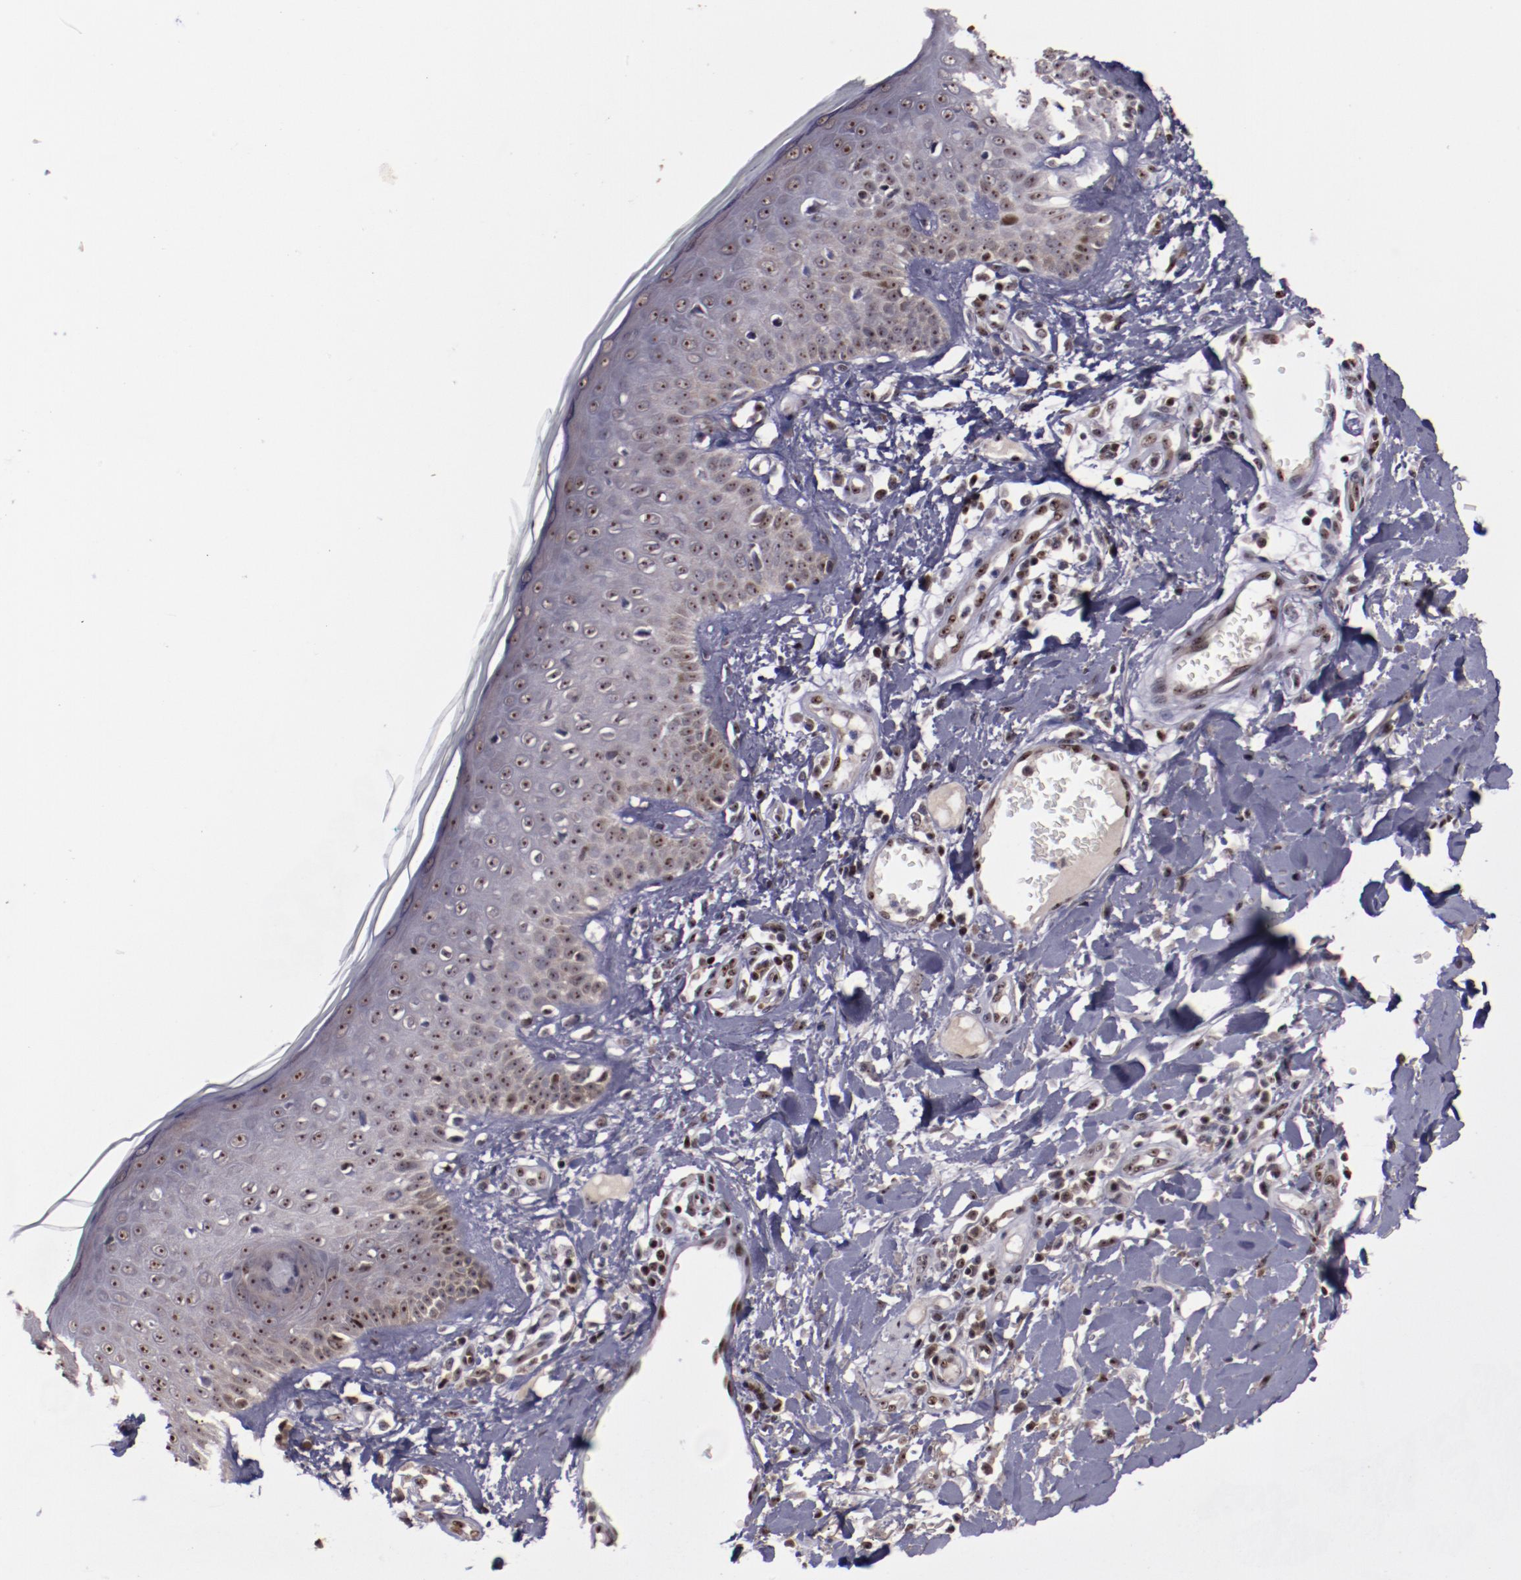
{"staining": {"intensity": "weak", "quantity": "25%-75%", "location": "cytoplasmic/membranous,nuclear"}, "tissue": "skin cancer", "cell_type": "Tumor cells", "image_type": "cancer", "snomed": [{"axis": "morphology", "description": "Squamous cell carcinoma, NOS"}, {"axis": "topography", "description": "Skin"}], "caption": "A high-resolution histopathology image shows immunohistochemistry staining of skin cancer, which demonstrates weak cytoplasmic/membranous and nuclear staining in about 25%-75% of tumor cells.", "gene": "DDX24", "patient": {"sex": "female", "age": 59}}